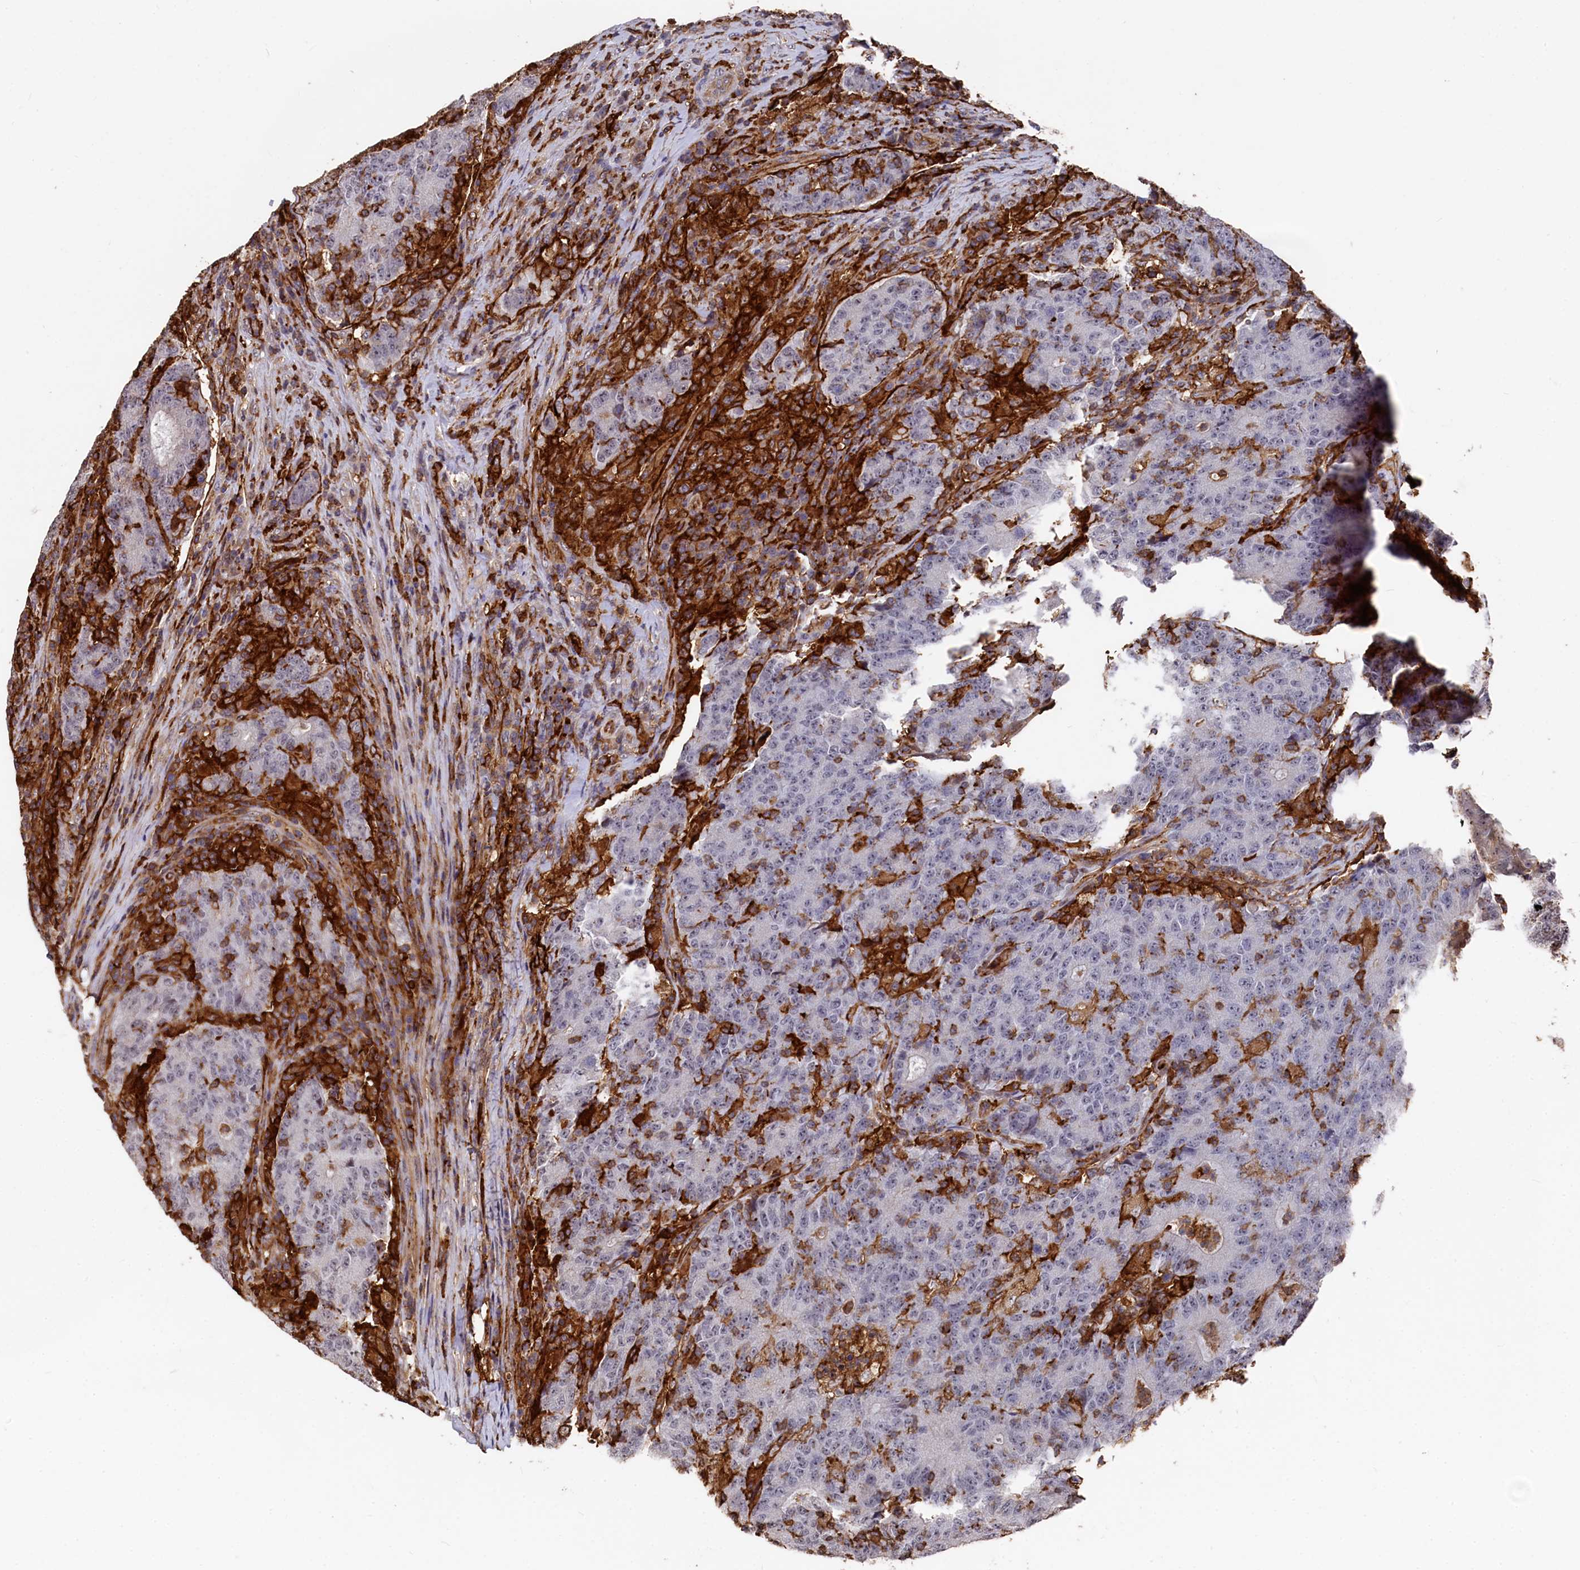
{"staining": {"intensity": "negative", "quantity": "none", "location": "none"}, "tissue": "colorectal cancer", "cell_type": "Tumor cells", "image_type": "cancer", "snomed": [{"axis": "morphology", "description": "Adenocarcinoma, NOS"}, {"axis": "topography", "description": "Colon"}], "caption": "Tumor cells are negative for protein expression in human colorectal cancer.", "gene": "PLEKHO2", "patient": {"sex": "female", "age": 75}}